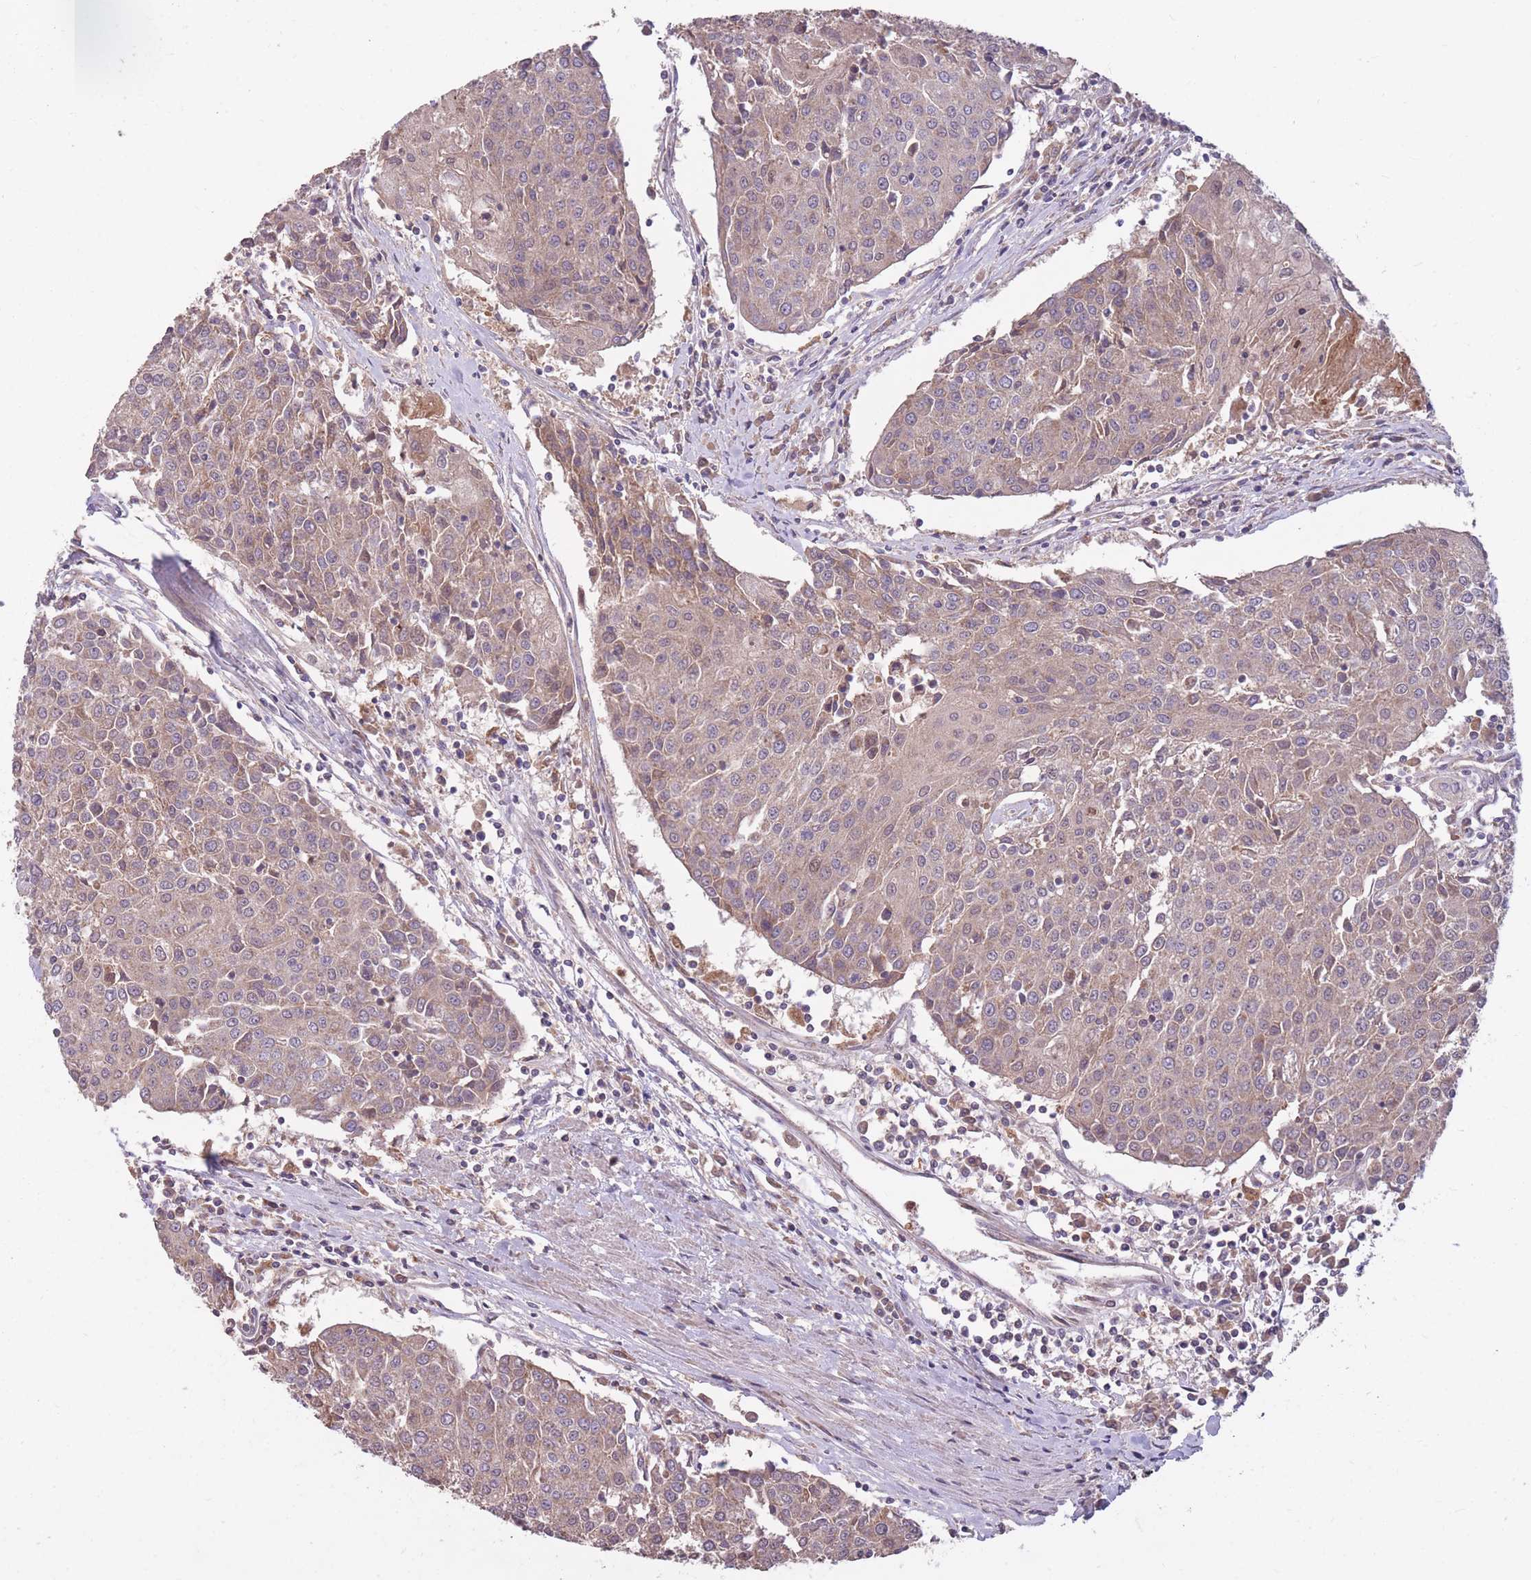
{"staining": {"intensity": "weak", "quantity": ">75%", "location": "cytoplasmic/membranous"}, "tissue": "urothelial cancer", "cell_type": "Tumor cells", "image_type": "cancer", "snomed": [{"axis": "morphology", "description": "Urothelial carcinoma, High grade"}, {"axis": "topography", "description": "Urinary bladder"}], "caption": "There is low levels of weak cytoplasmic/membranous staining in tumor cells of urothelial carcinoma (high-grade), as demonstrated by immunohistochemical staining (brown color).", "gene": "IGF2BP2", "patient": {"sex": "female", "age": 85}}